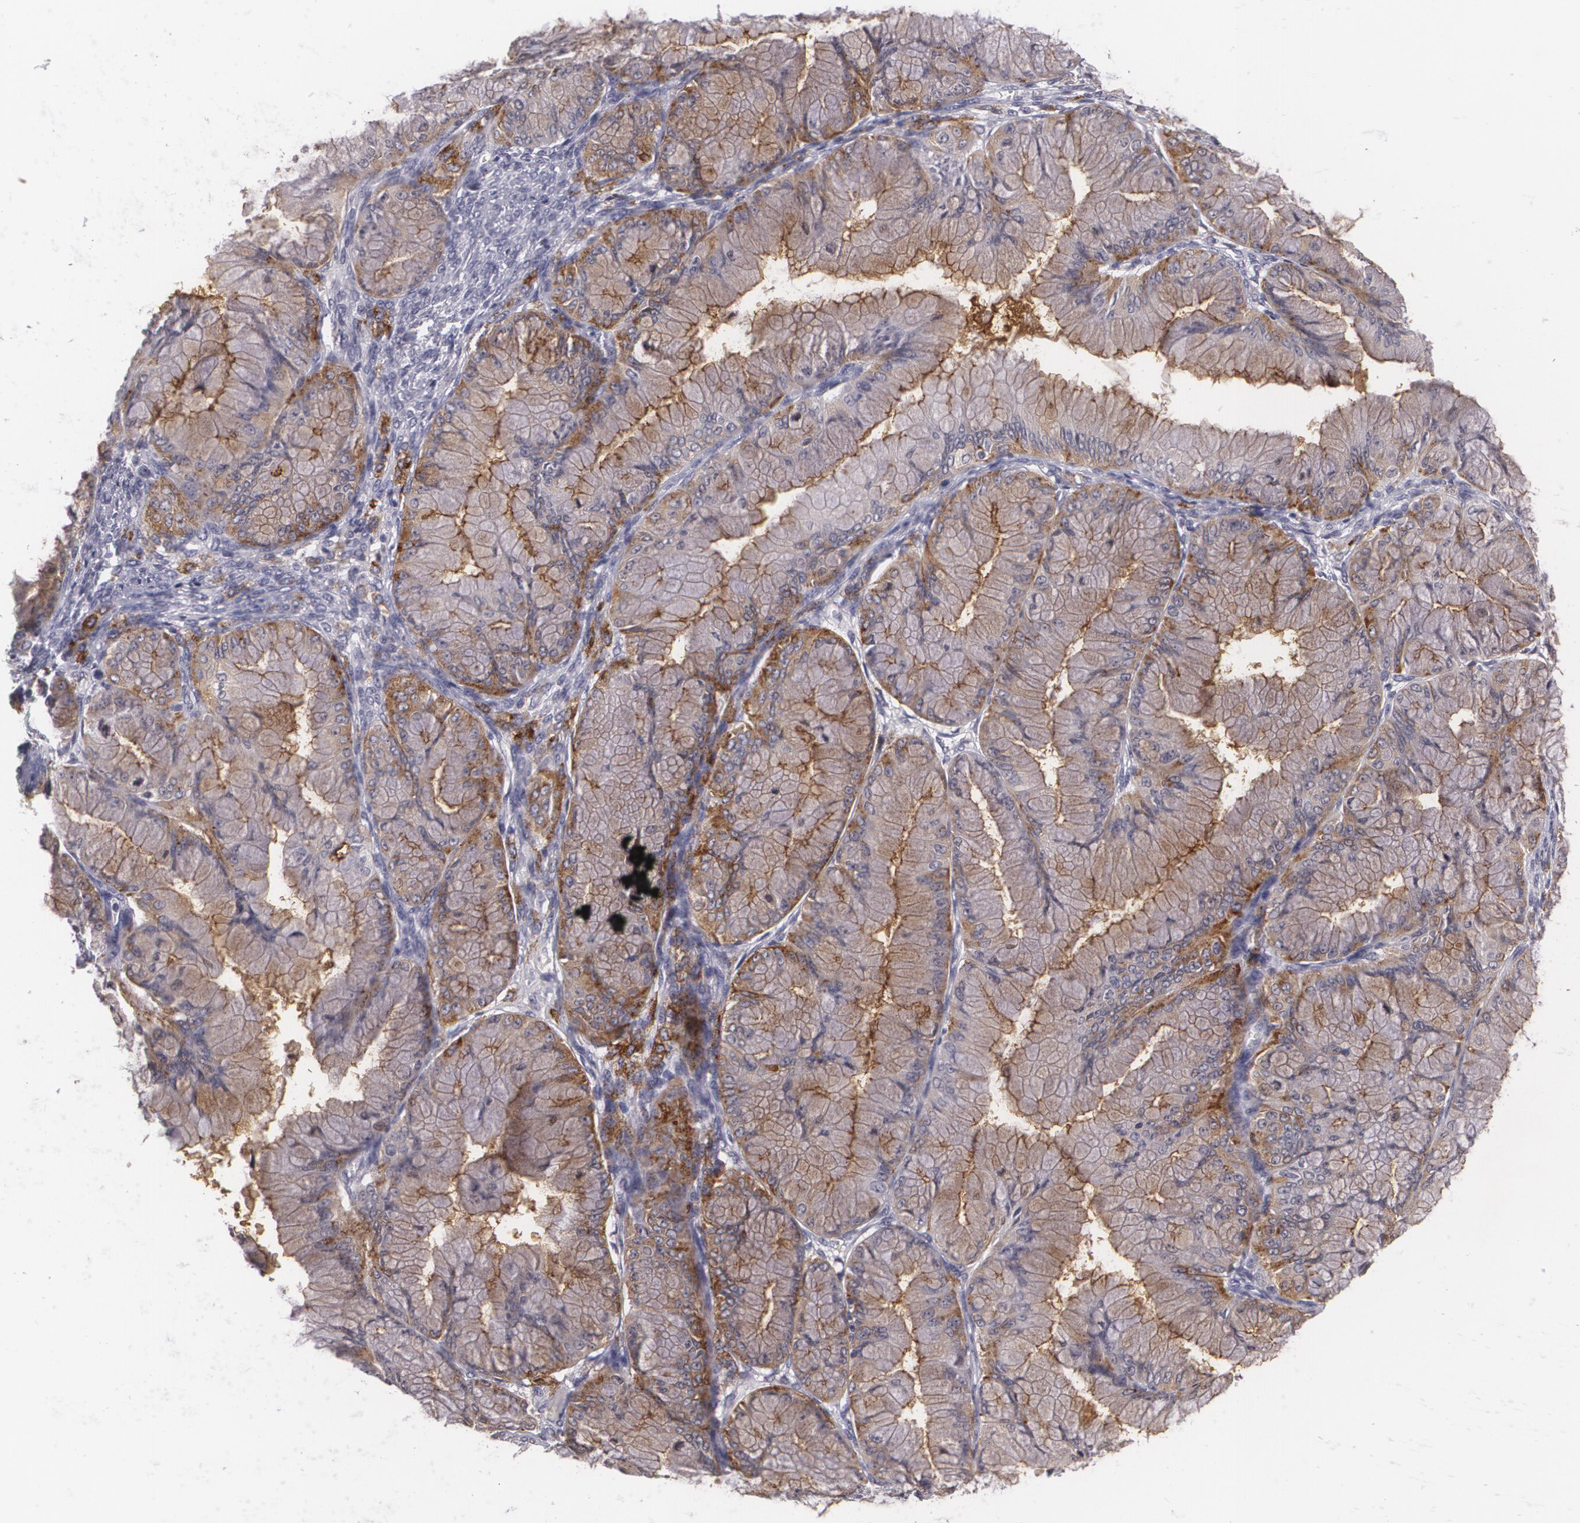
{"staining": {"intensity": "moderate", "quantity": "25%-75%", "location": "cytoplasmic/membranous"}, "tissue": "ovarian cancer", "cell_type": "Tumor cells", "image_type": "cancer", "snomed": [{"axis": "morphology", "description": "Cystadenocarcinoma, mucinous, NOS"}, {"axis": "topography", "description": "Ovary"}], "caption": "Moderate cytoplasmic/membranous staining for a protein is identified in about 25%-75% of tumor cells of ovarian mucinous cystadenocarcinoma using IHC.", "gene": "MUC1", "patient": {"sex": "female", "age": 63}}